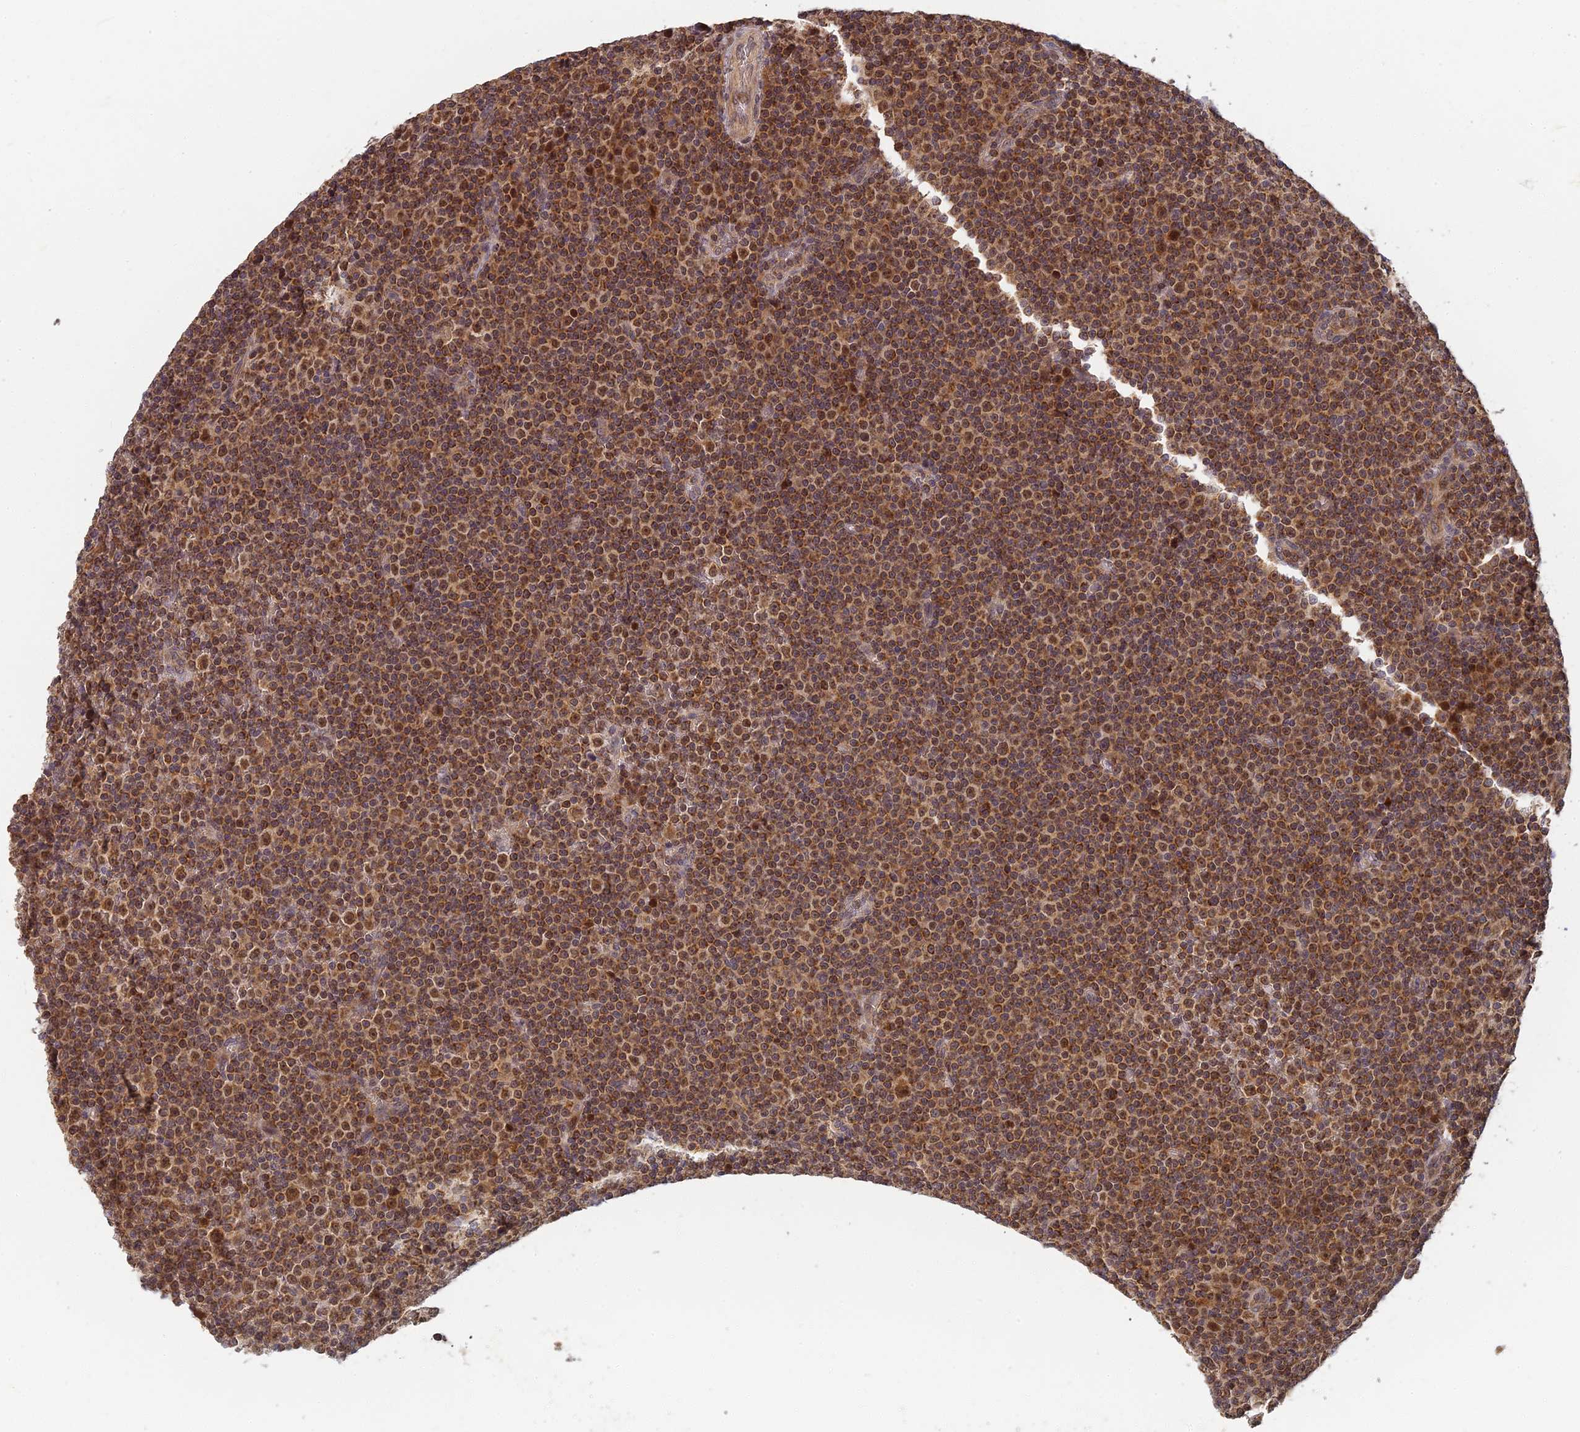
{"staining": {"intensity": "moderate", "quantity": ">75%", "location": "cytoplasmic/membranous"}, "tissue": "lymphoma", "cell_type": "Tumor cells", "image_type": "cancer", "snomed": [{"axis": "morphology", "description": "Malignant lymphoma, non-Hodgkin's type, Low grade"}, {"axis": "topography", "description": "Lymph node"}], "caption": "A brown stain labels moderate cytoplasmic/membranous expression of a protein in human lymphoma tumor cells. (DAB (3,3'-diaminobenzidine) IHC with brightfield microscopy, high magnification).", "gene": "RGL3", "patient": {"sex": "female", "age": 67}}